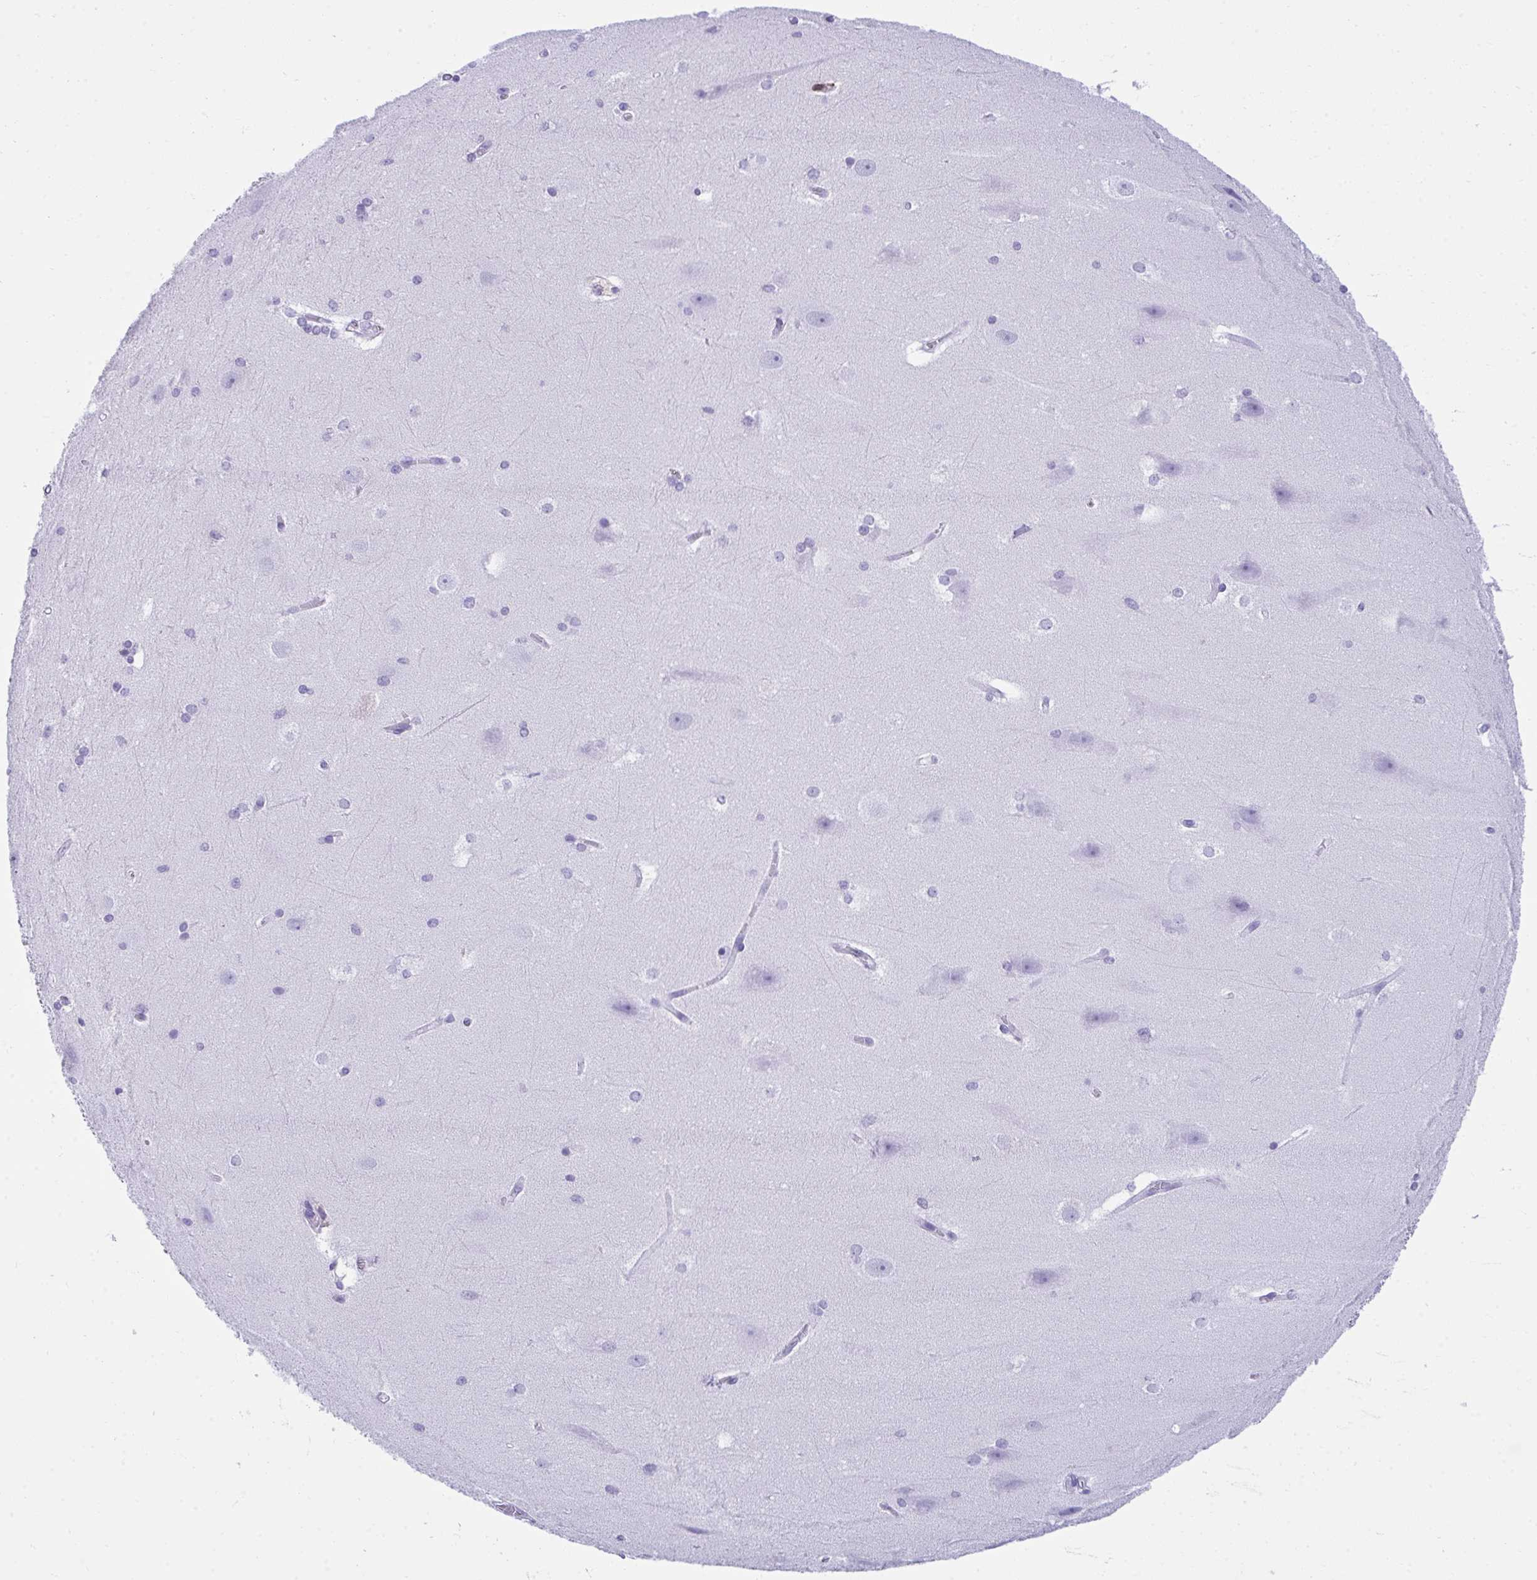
{"staining": {"intensity": "negative", "quantity": "none", "location": "none"}, "tissue": "hippocampus", "cell_type": "Glial cells", "image_type": "normal", "snomed": [{"axis": "morphology", "description": "Normal tissue, NOS"}, {"axis": "topography", "description": "Cerebral cortex"}, {"axis": "topography", "description": "Hippocampus"}], "caption": "IHC image of normal hippocampus: hippocampus stained with DAB (3,3'-diaminobenzidine) reveals no significant protein positivity in glial cells. The staining was performed using DAB to visualize the protein expression in brown, while the nuclei were stained in blue with hematoxylin (Magnification: 20x).", "gene": "SPN", "patient": {"sex": "female", "age": 19}}